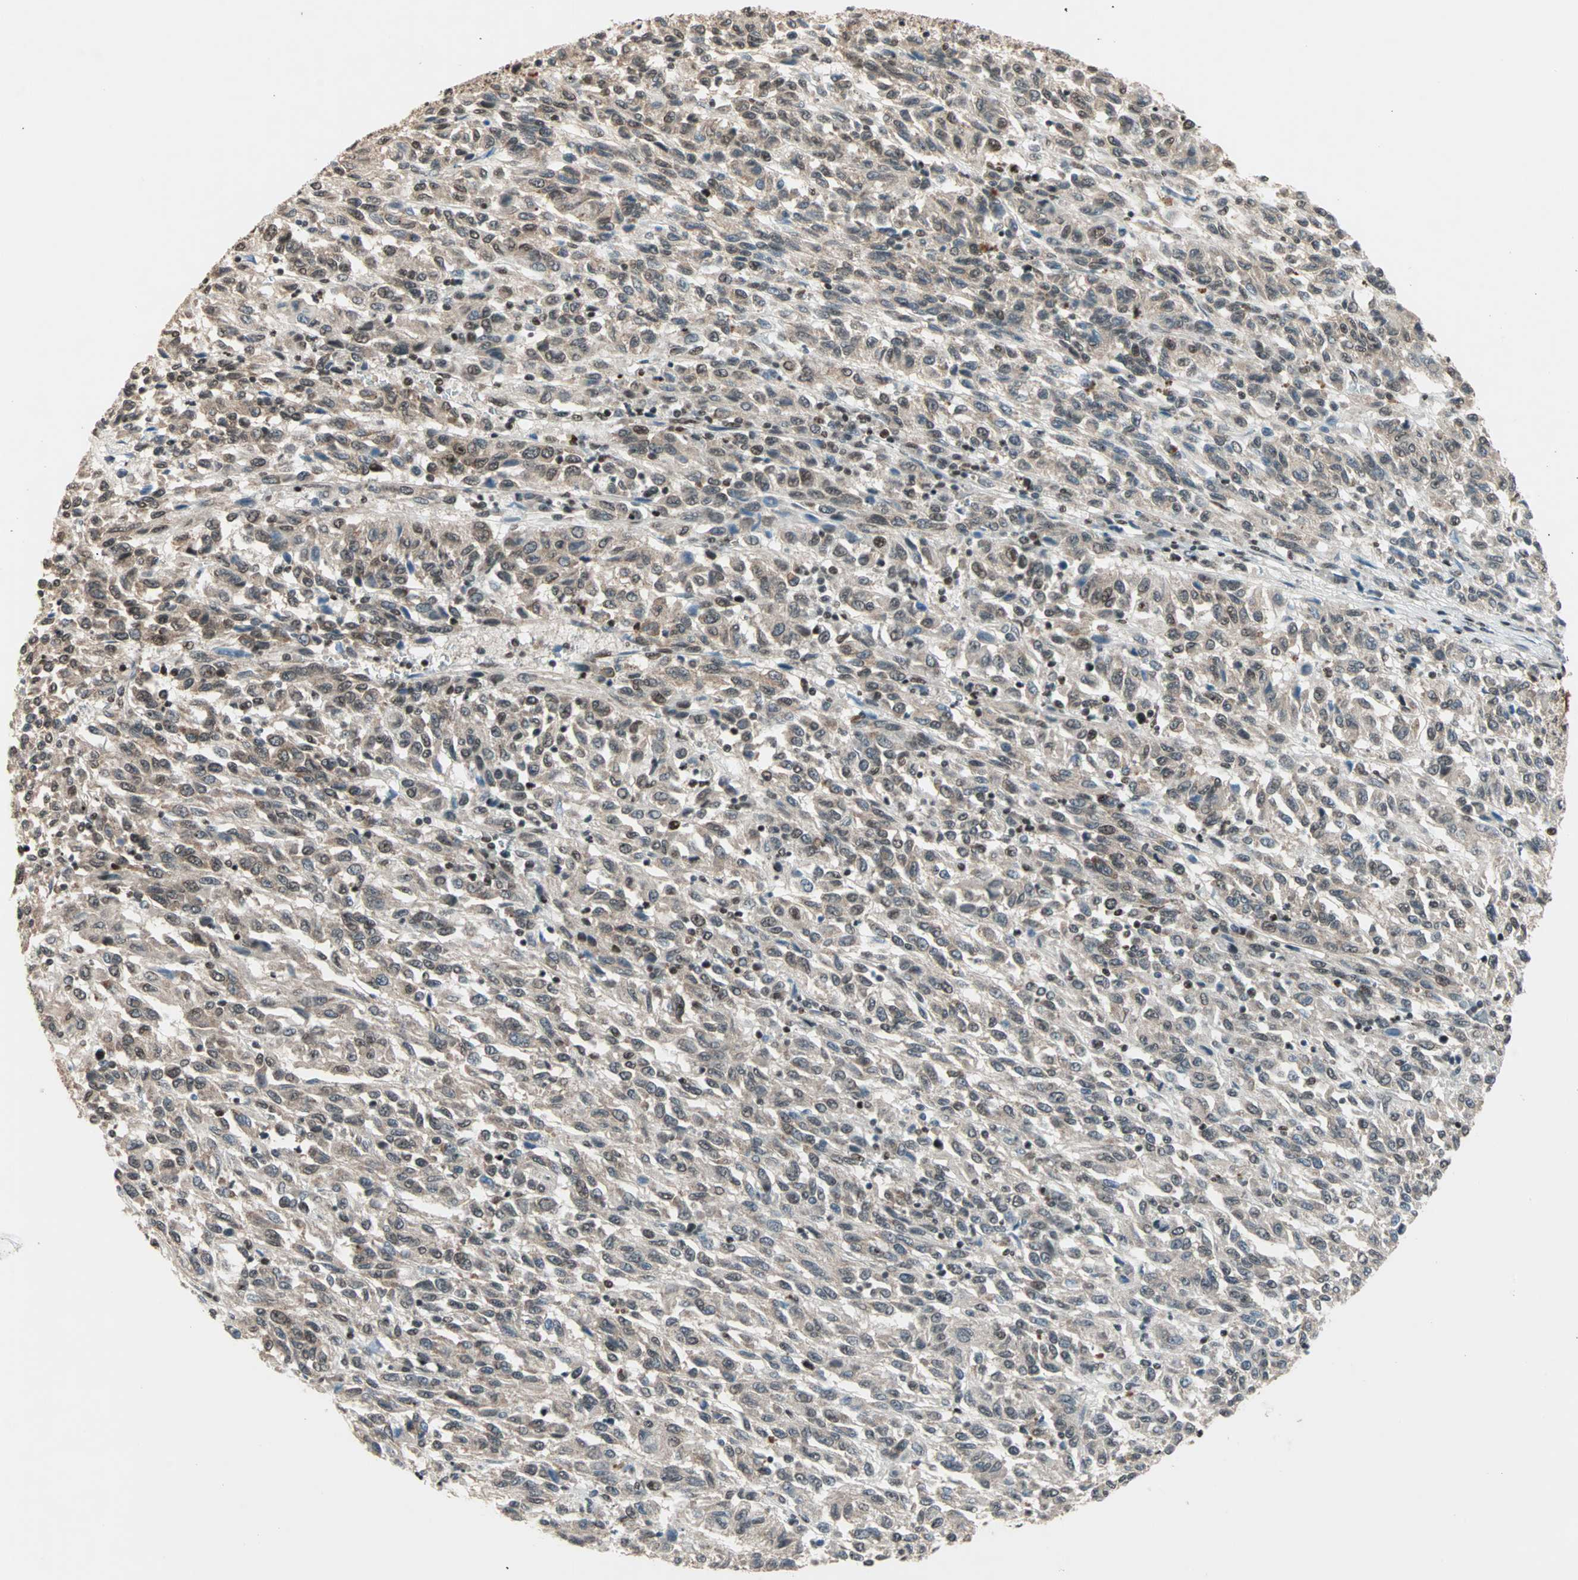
{"staining": {"intensity": "moderate", "quantity": ">75%", "location": "nuclear"}, "tissue": "melanoma", "cell_type": "Tumor cells", "image_type": "cancer", "snomed": [{"axis": "morphology", "description": "Malignant melanoma, Metastatic site"}, {"axis": "topography", "description": "Lung"}], "caption": "A medium amount of moderate nuclear positivity is identified in about >75% of tumor cells in melanoma tissue. (DAB IHC with brightfield microscopy, high magnification).", "gene": "DAZAP1", "patient": {"sex": "male", "age": 64}}